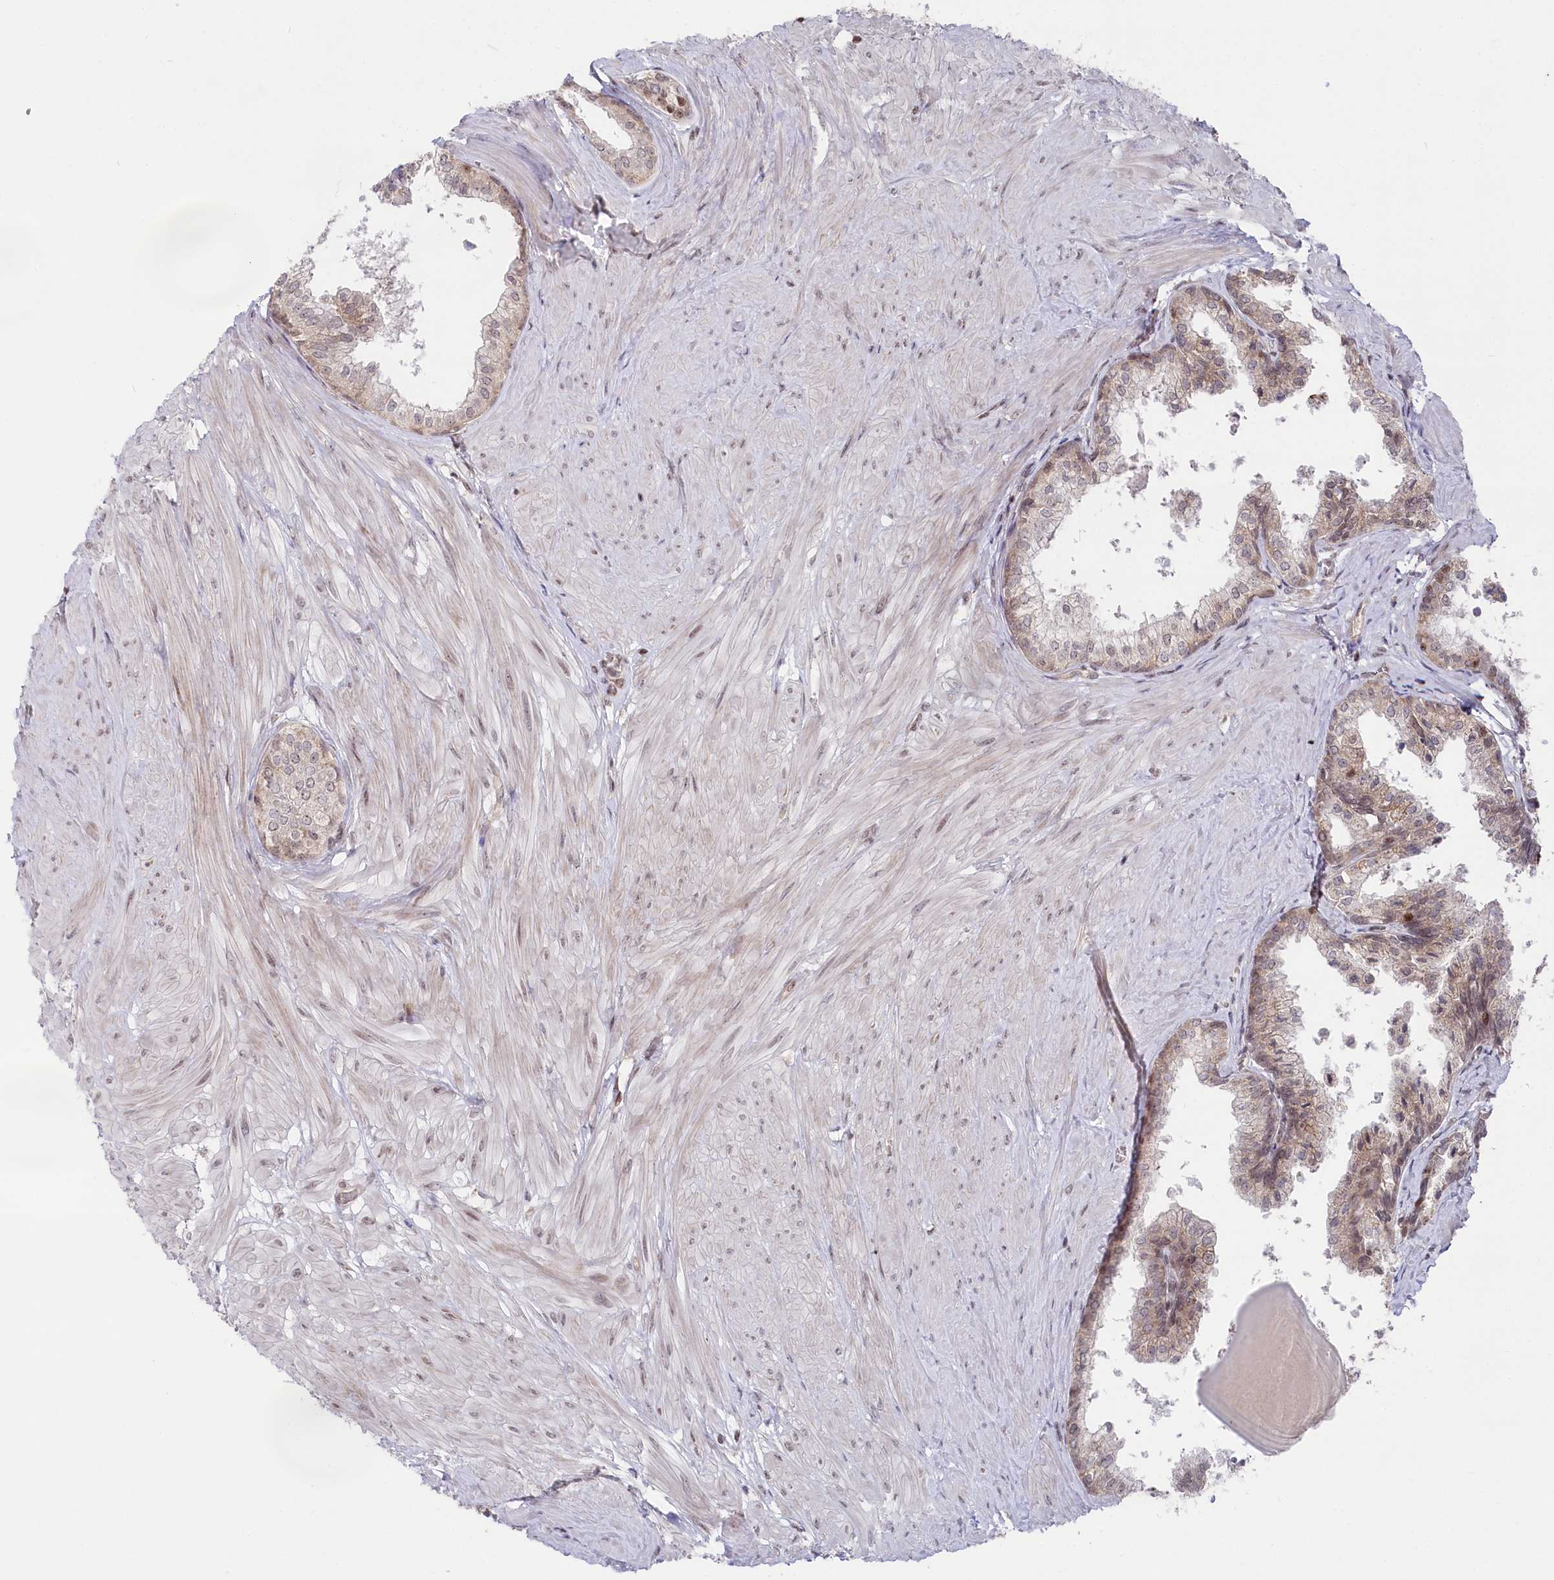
{"staining": {"intensity": "moderate", "quantity": "25%-75%", "location": "nuclear"}, "tissue": "prostate", "cell_type": "Glandular cells", "image_type": "normal", "snomed": [{"axis": "morphology", "description": "Normal tissue, NOS"}, {"axis": "topography", "description": "Prostate"}], "caption": "Immunohistochemical staining of unremarkable prostate reveals 25%-75% levels of moderate nuclear protein expression in approximately 25%-75% of glandular cells. Immunohistochemistry (ihc) stains the protein of interest in brown and the nuclei are stained blue.", "gene": "CGGBP1", "patient": {"sex": "male", "age": 48}}